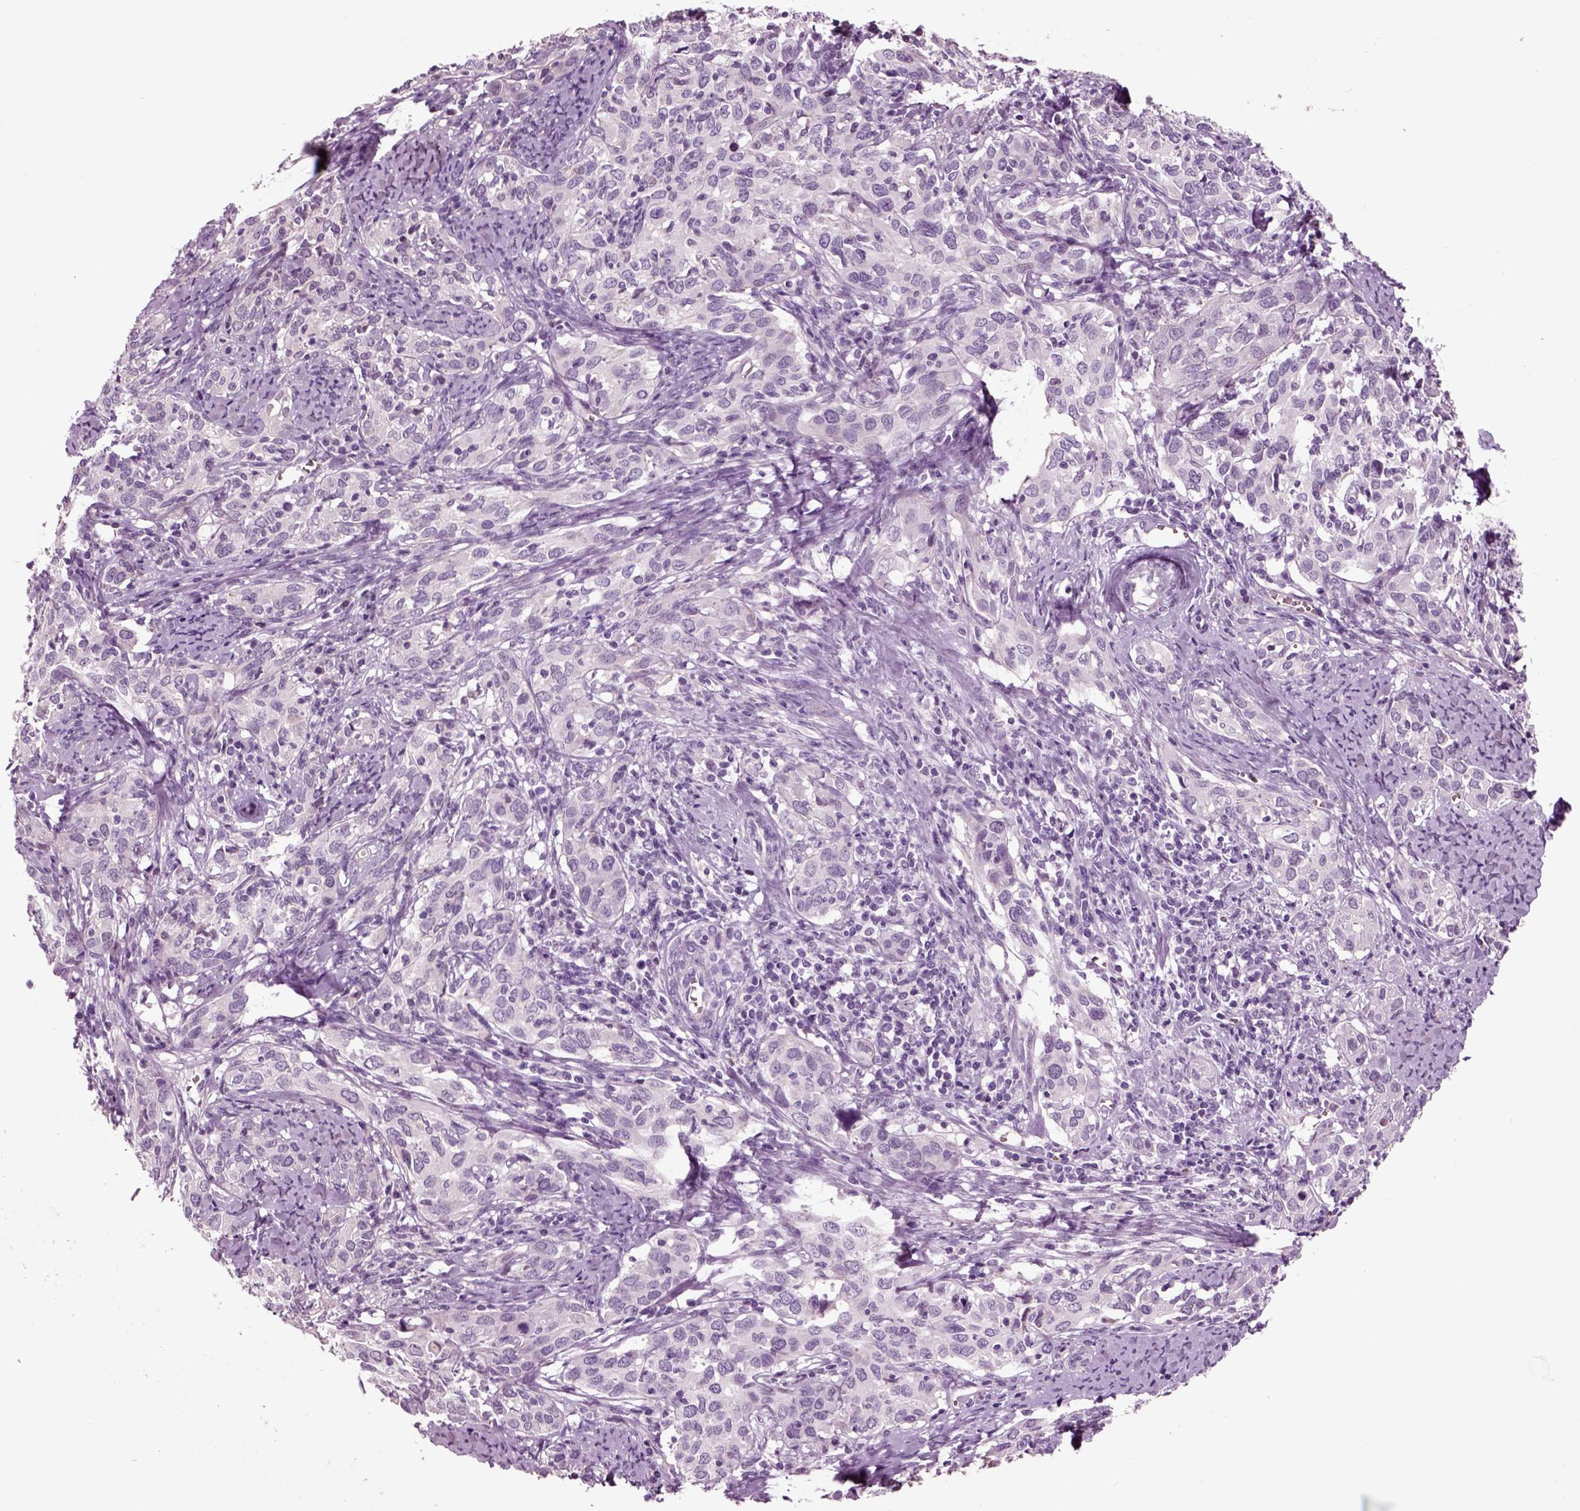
{"staining": {"intensity": "negative", "quantity": "none", "location": "none"}, "tissue": "cervical cancer", "cell_type": "Tumor cells", "image_type": "cancer", "snomed": [{"axis": "morphology", "description": "Squamous cell carcinoma, NOS"}, {"axis": "topography", "description": "Cervix"}], "caption": "This image is of squamous cell carcinoma (cervical) stained with IHC to label a protein in brown with the nuclei are counter-stained blue. There is no staining in tumor cells.", "gene": "CHGB", "patient": {"sex": "female", "age": 51}}